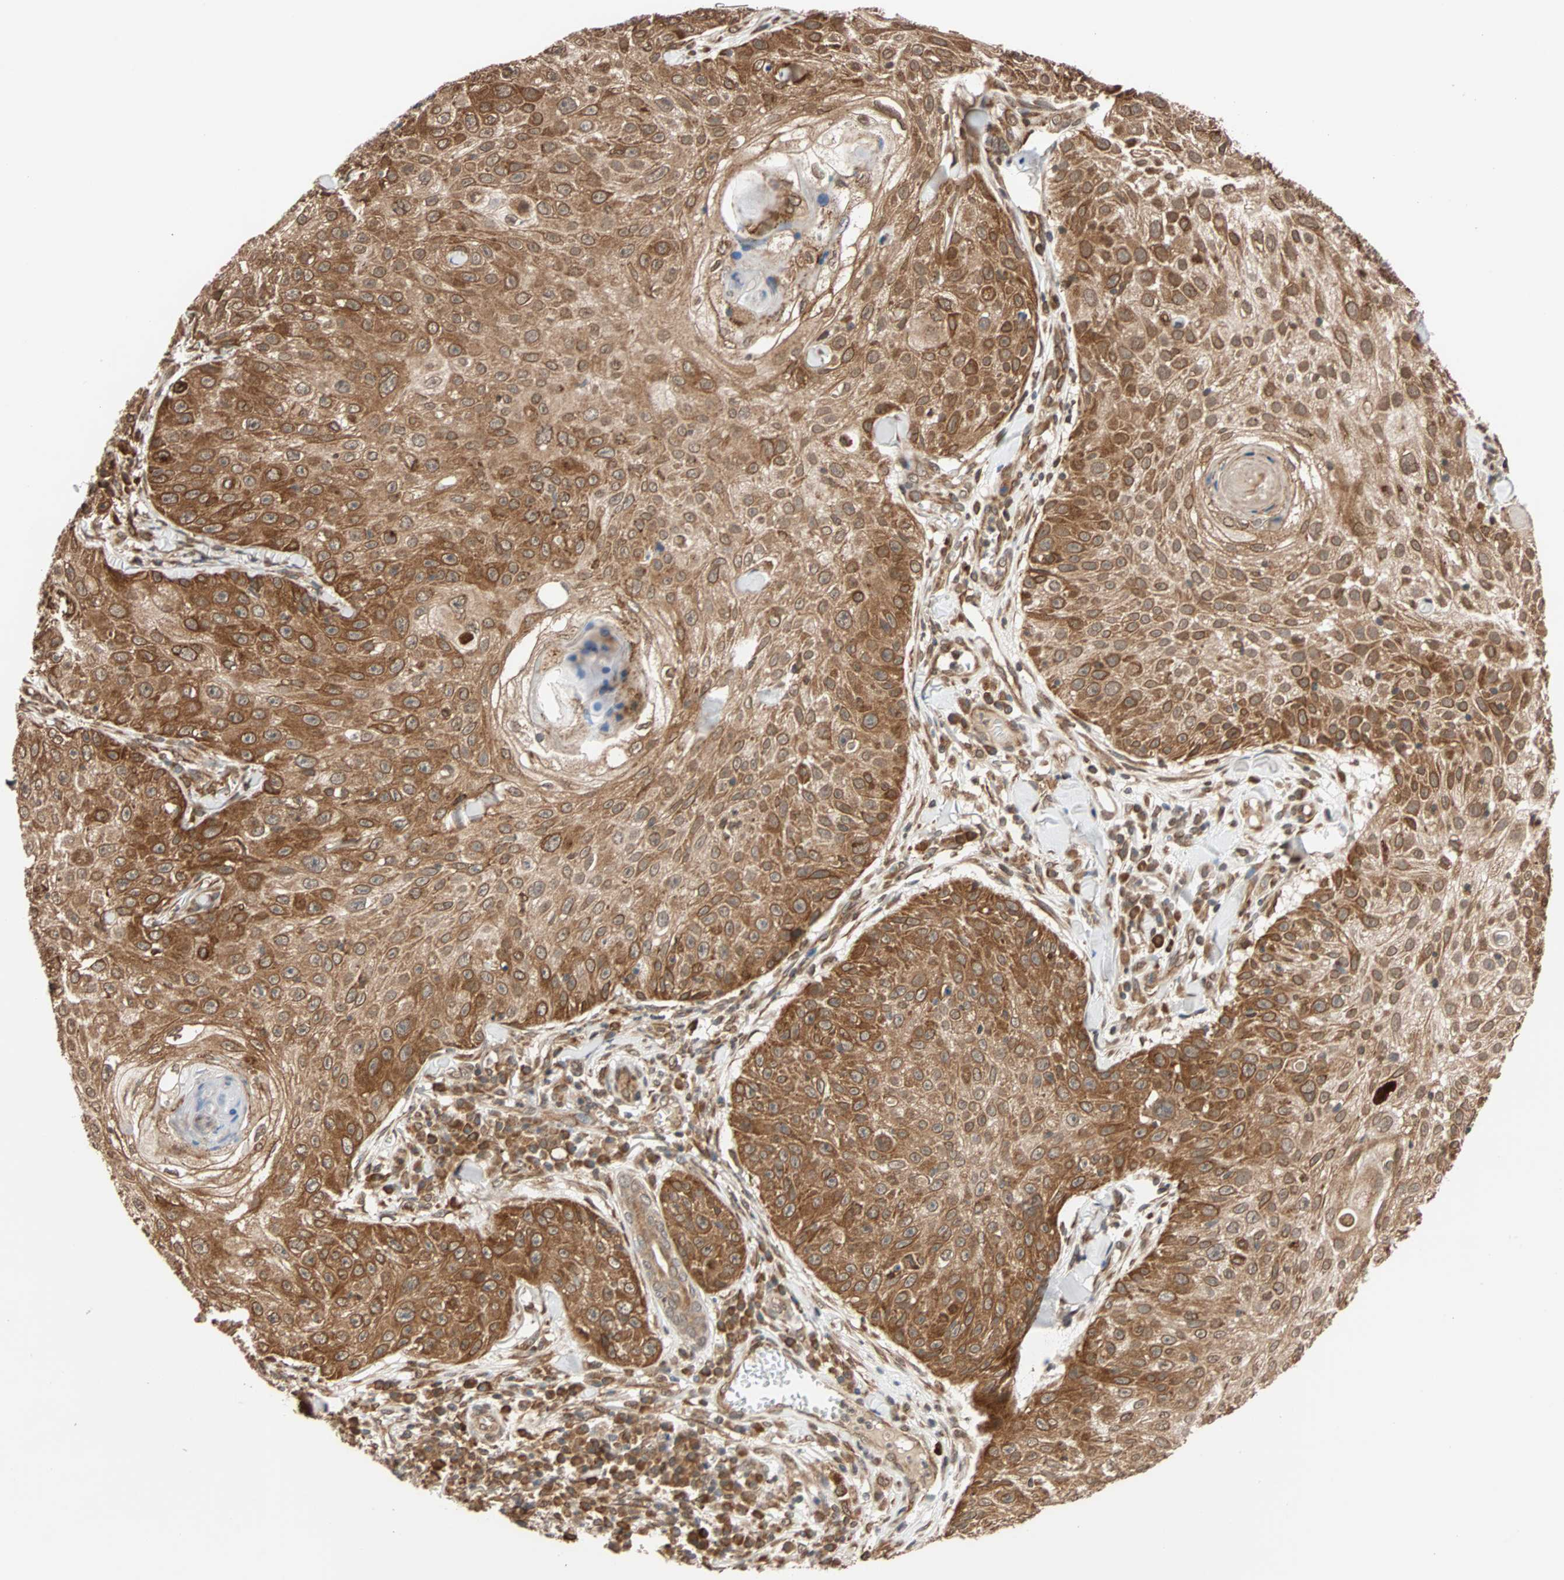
{"staining": {"intensity": "strong", "quantity": ">75%", "location": "cytoplasmic/membranous"}, "tissue": "skin cancer", "cell_type": "Tumor cells", "image_type": "cancer", "snomed": [{"axis": "morphology", "description": "Squamous cell carcinoma, NOS"}, {"axis": "topography", "description": "Skin"}], "caption": "Immunohistochemical staining of human skin squamous cell carcinoma reveals high levels of strong cytoplasmic/membranous staining in about >75% of tumor cells.", "gene": "AUP1", "patient": {"sex": "male", "age": 86}}